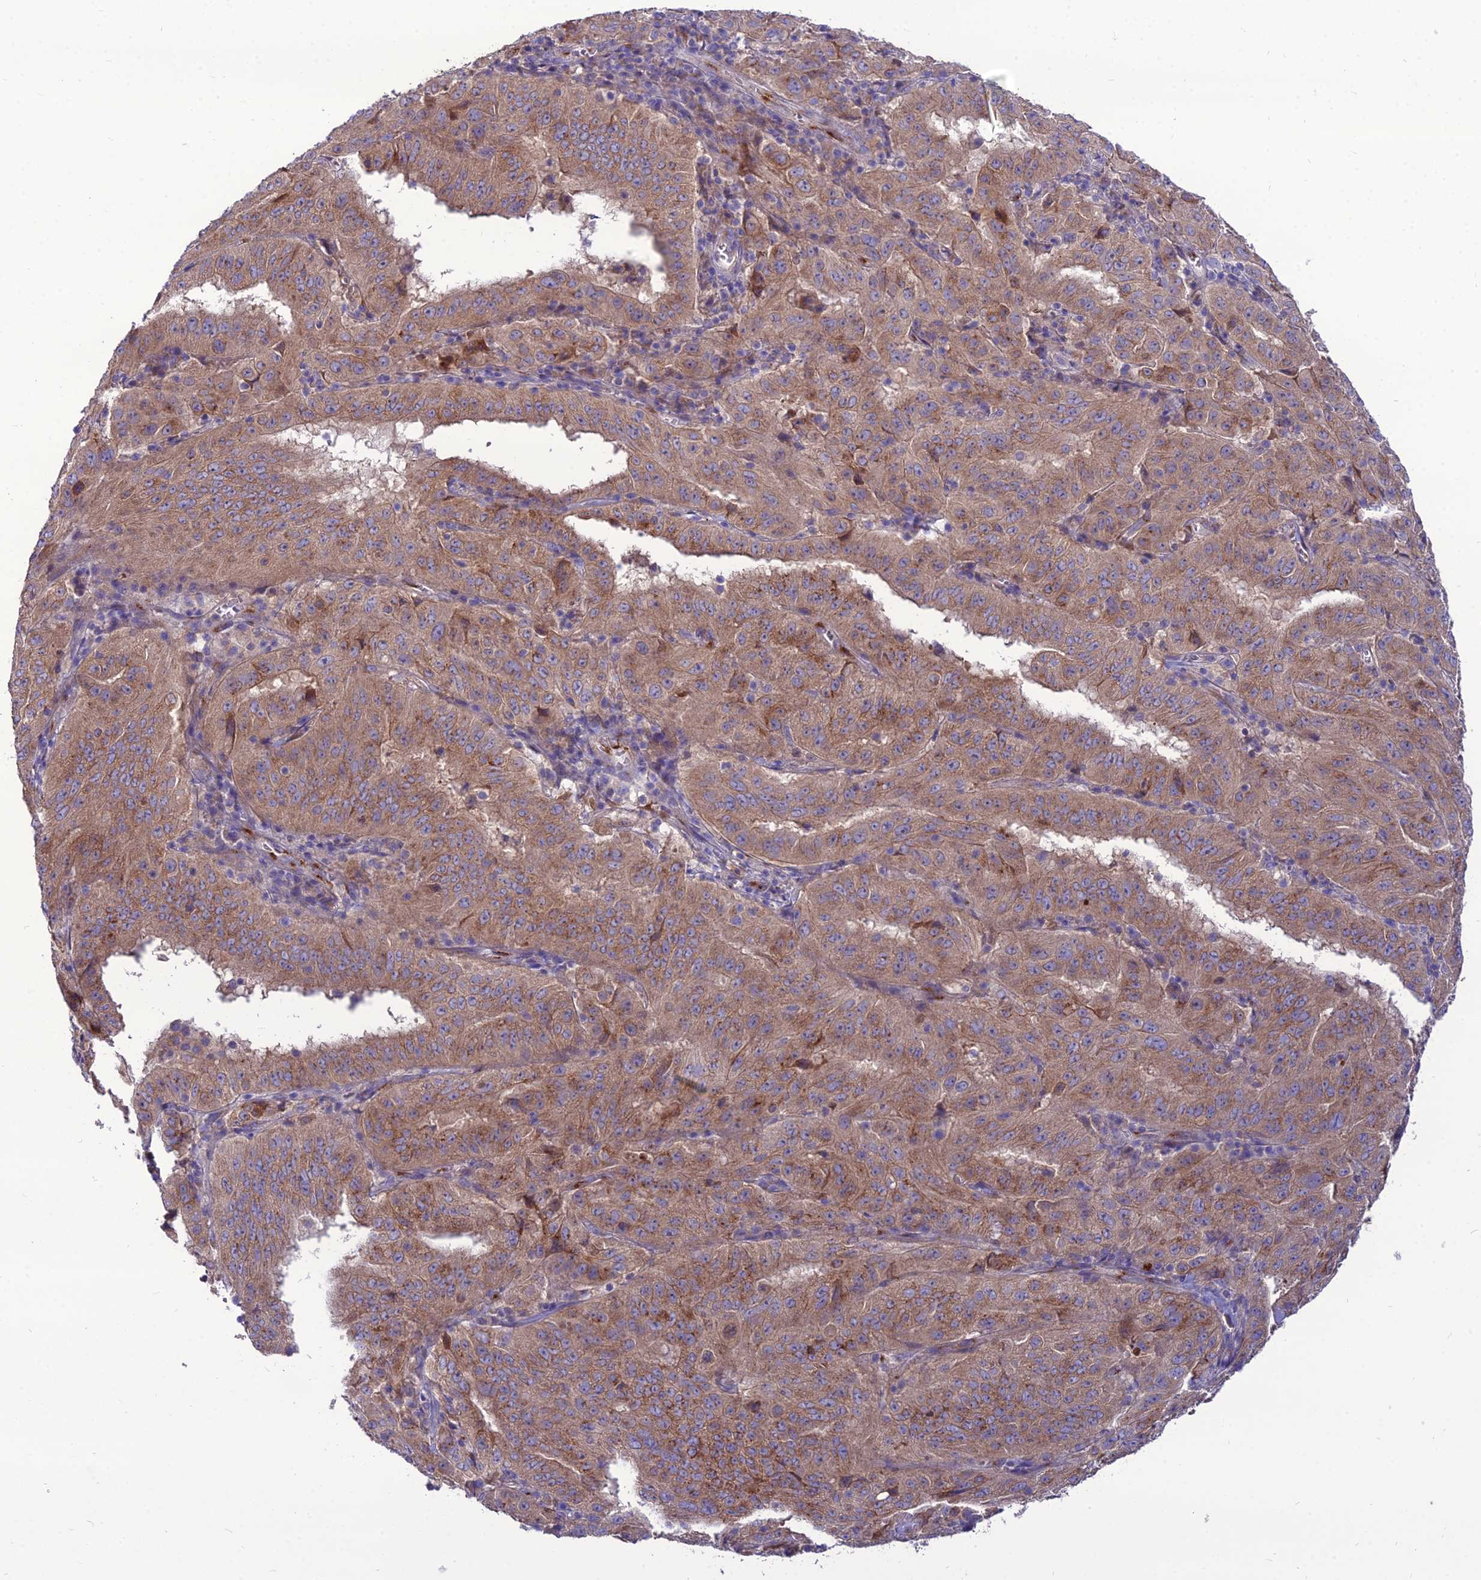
{"staining": {"intensity": "moderate", "quantity": ">75%", "location": "cytoplasmic/membranous"}, "tissue": "pancreatic cancer", "cell_type": "Tumor cells", "image_type": "cancer", "snomed": [{"axis": "morphology", "description": "Adenocarcinoma, NOS"}, {"axis": "topography", "description": "Pancreas"}], "caption": "Pancreatic cancer stained with immunohistochemistry exhibits moderate cytoplasmic/membranous positivity in approximately >75% of tumor cells.", "gene": "SPRYD7", "patient": {"sex": "male", "age": 63}}